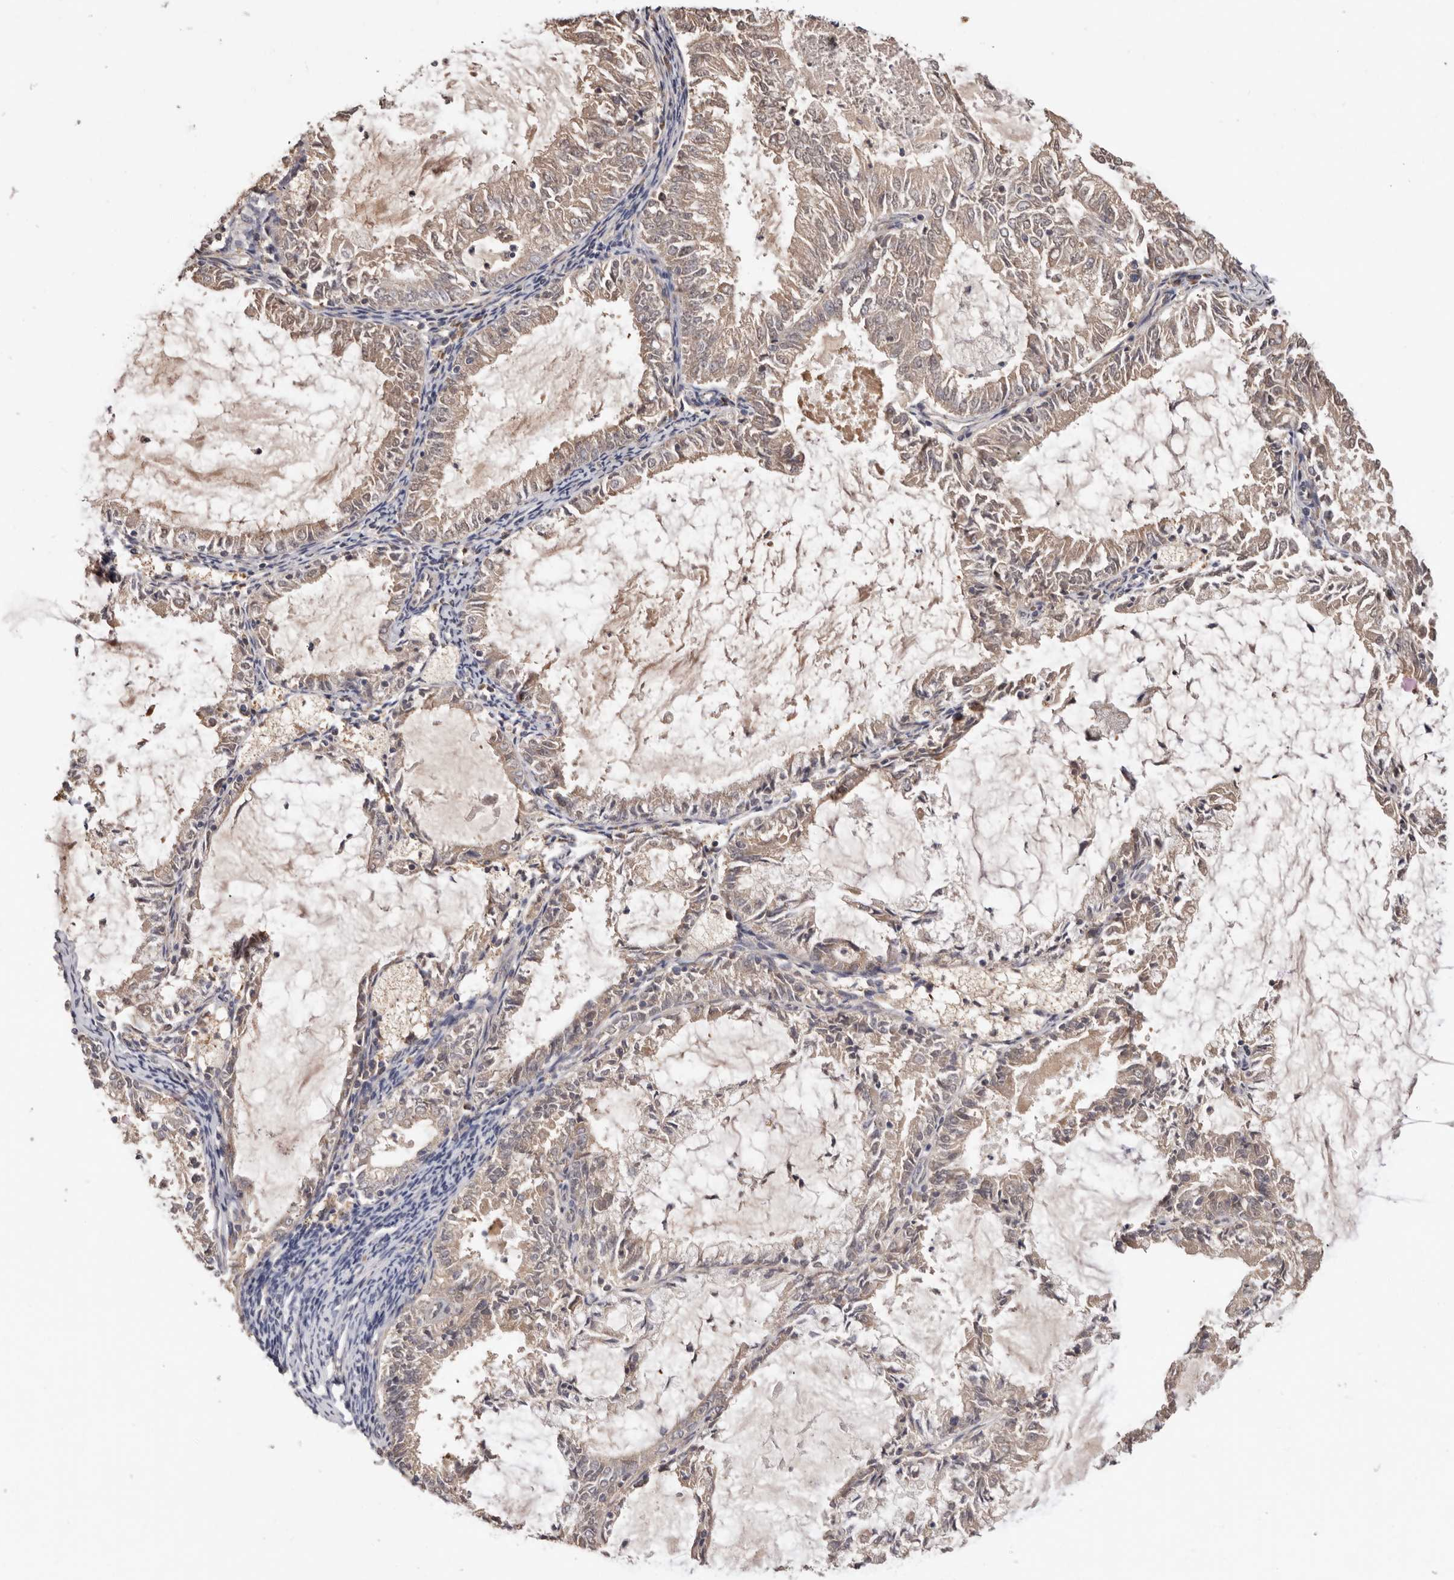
{"staining": {"intensity": "weak", "quantity": ">75%", "location": "cytoplasmic/membranous"}, "tissue": "endometrial cancer", "cell_type": "Tumor cells", "image_type": "cancer", "snomed": [{"axis": "morphology", "description": "Adenocarcinoma, NOS"}, {"axis": "topography", "description": "Endometrium"}], "caption": "Approximately >75% of tumor cells in human adenocarcinoma (endometrial) reveal weak cytoplasmic/membranous protein staining as visualized by brown immunohistochemical staining.", "gene": "DOP1A", "patient": {"sex": "female", "age": 57}}